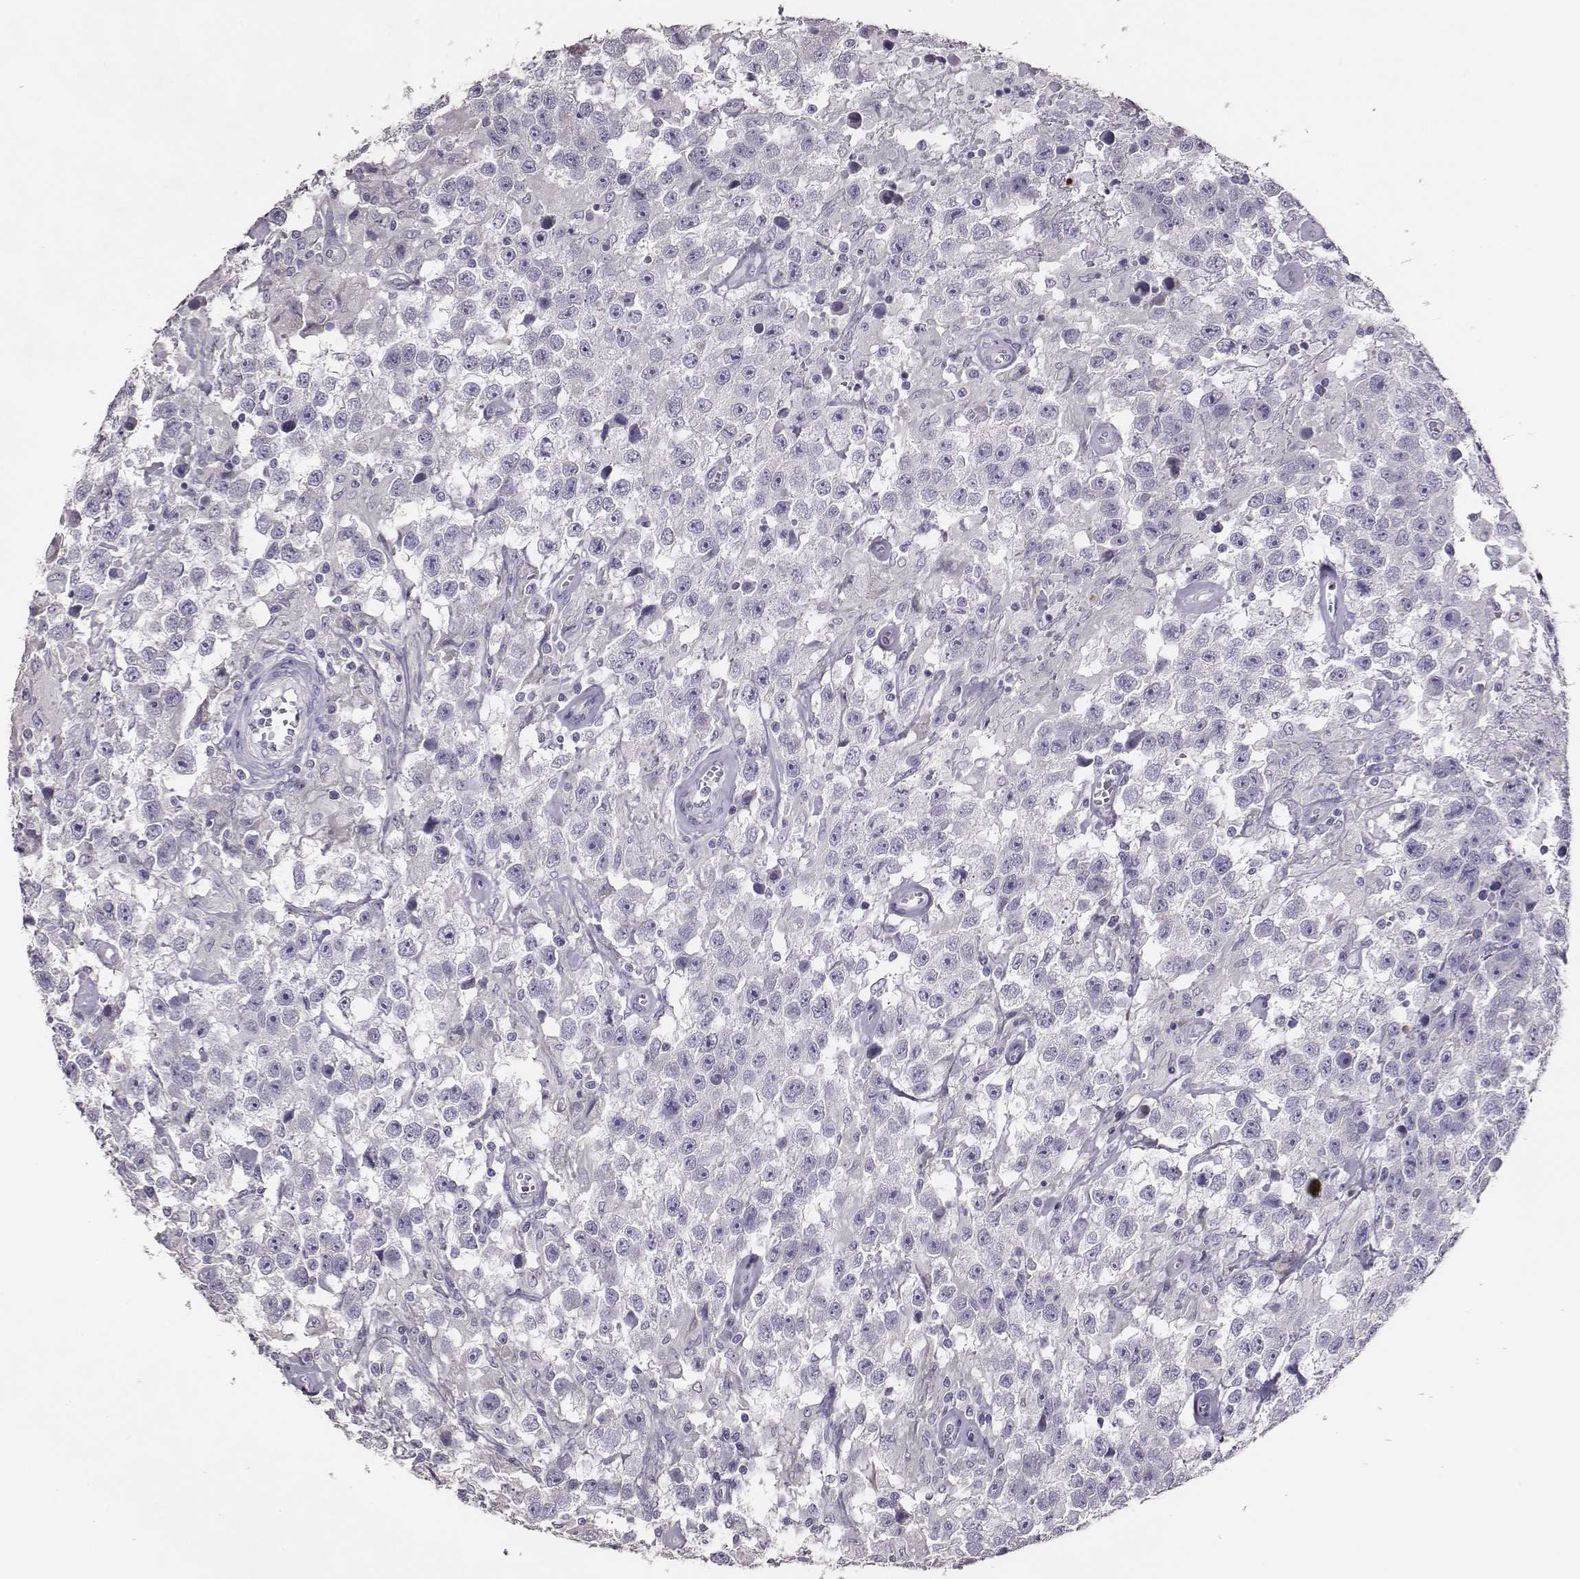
{"staining": {"intensity": "negative", "quantity": "none", "location": "none"}, "tissue": "testis cancer", "cell_type": "Tumor cells", "image_type": "cancer", "snomed": [{"axis": "morphology", "description": "Seminoma, NOS"}, {"axis": "topography", "description": "Testis"}], "caption": "DAB (3,3'-diaminobenzidine) immunohistochemical staining of human testis cancer reveals no significant staining in tumor cells.", "gene": "P2RY10", "patient": {"sex": "male", "age": 43}}